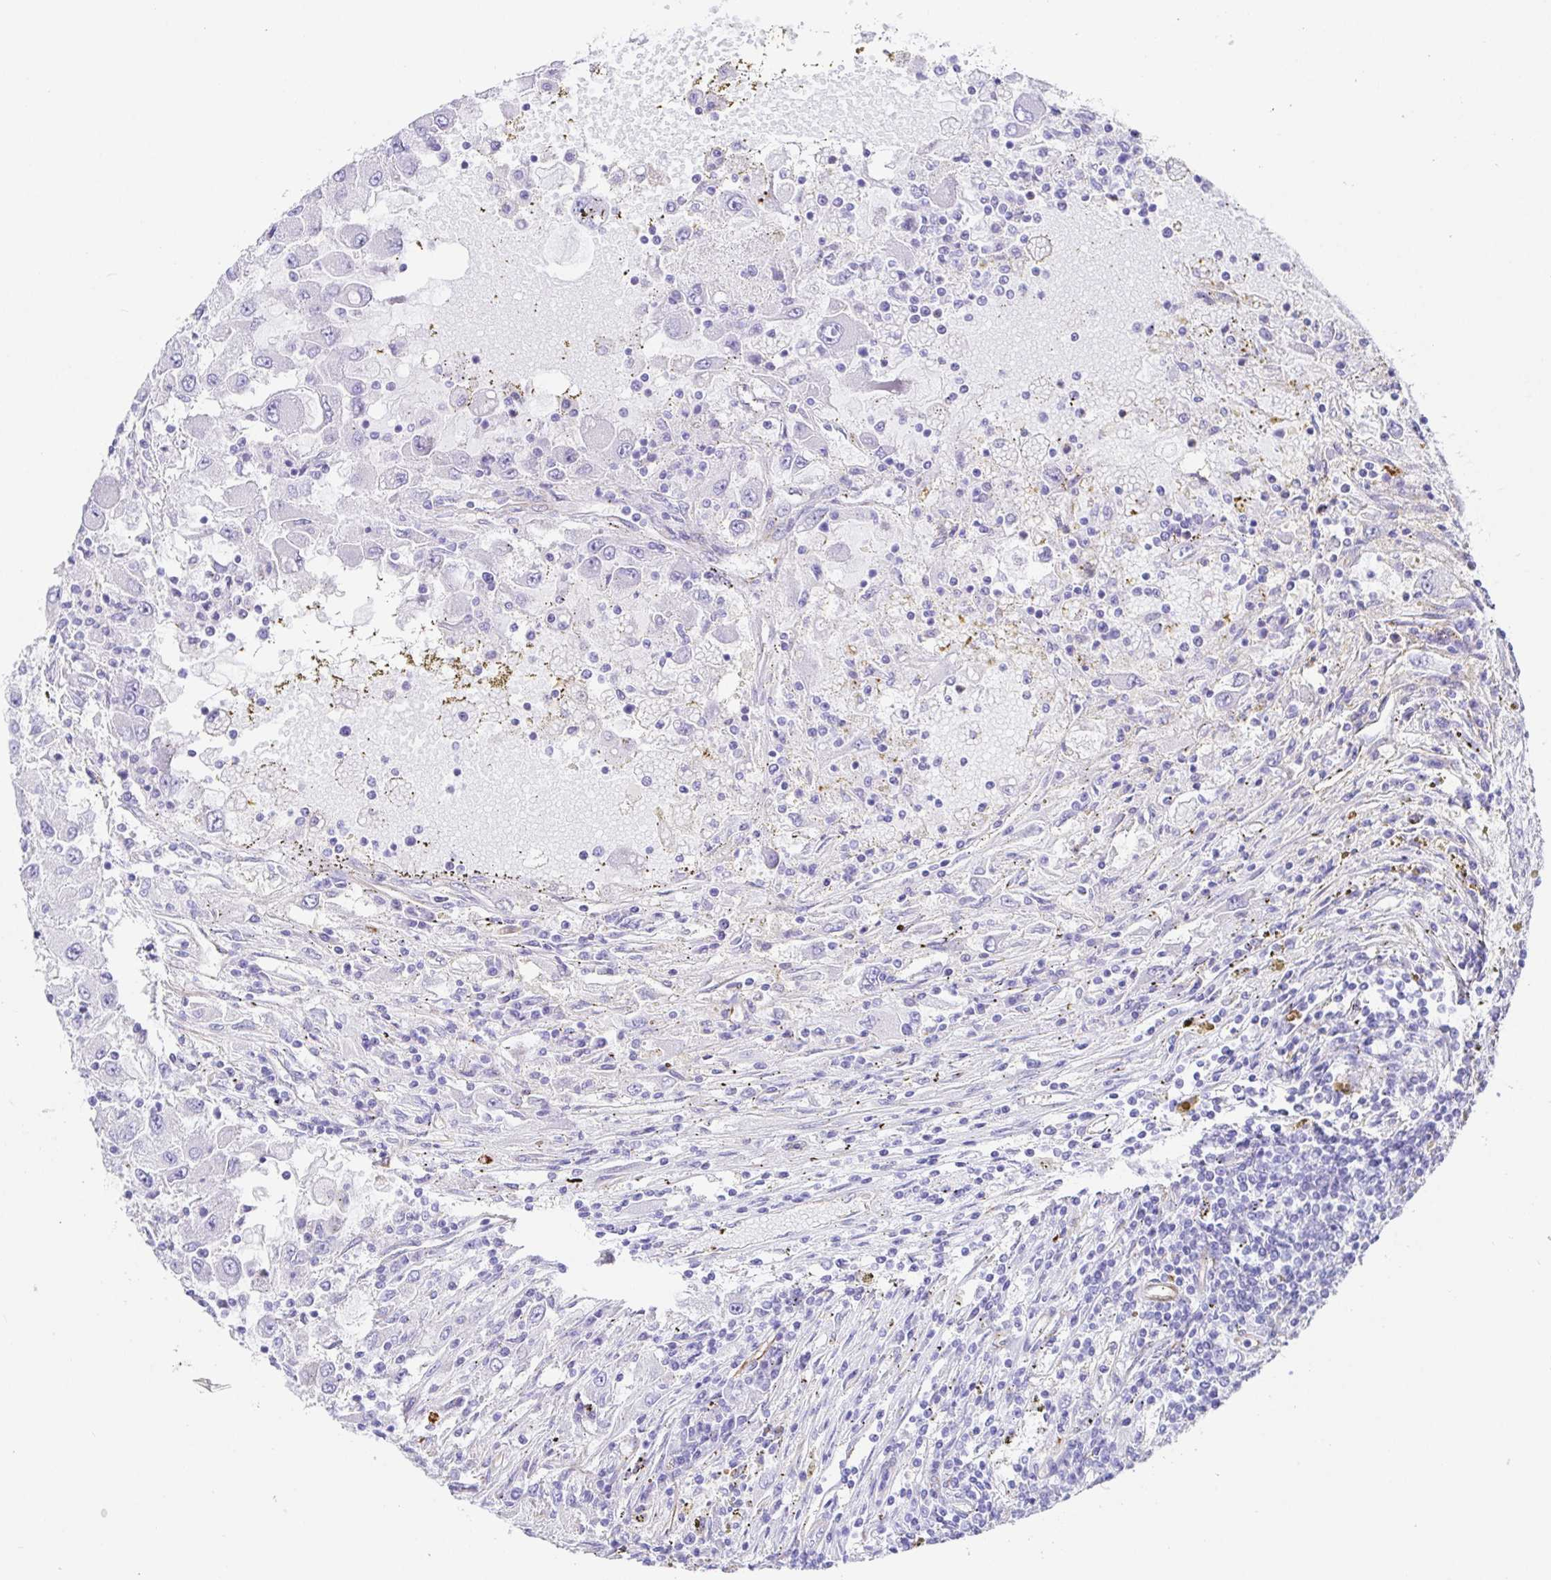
{"staining": {"intensity": "negative", "quantity": "none", "location": "none"}, "tissue": "renal cancer", "cell_type": "Tumor cells", "image_type": "cancer", "snomed": [{"axis": "morphology", "description": "Adenocarcinoma, NOS"}, {"axis": "topography", "description": "Kidney"}], "caption": "Human adenocarcinoma (renal) stained for a protein using immunohistochemistry (IHC) demonstrates no positivity in tumor cells.", "gene": "DOCK1", "patient": {"sex": "female", "age": 67}}